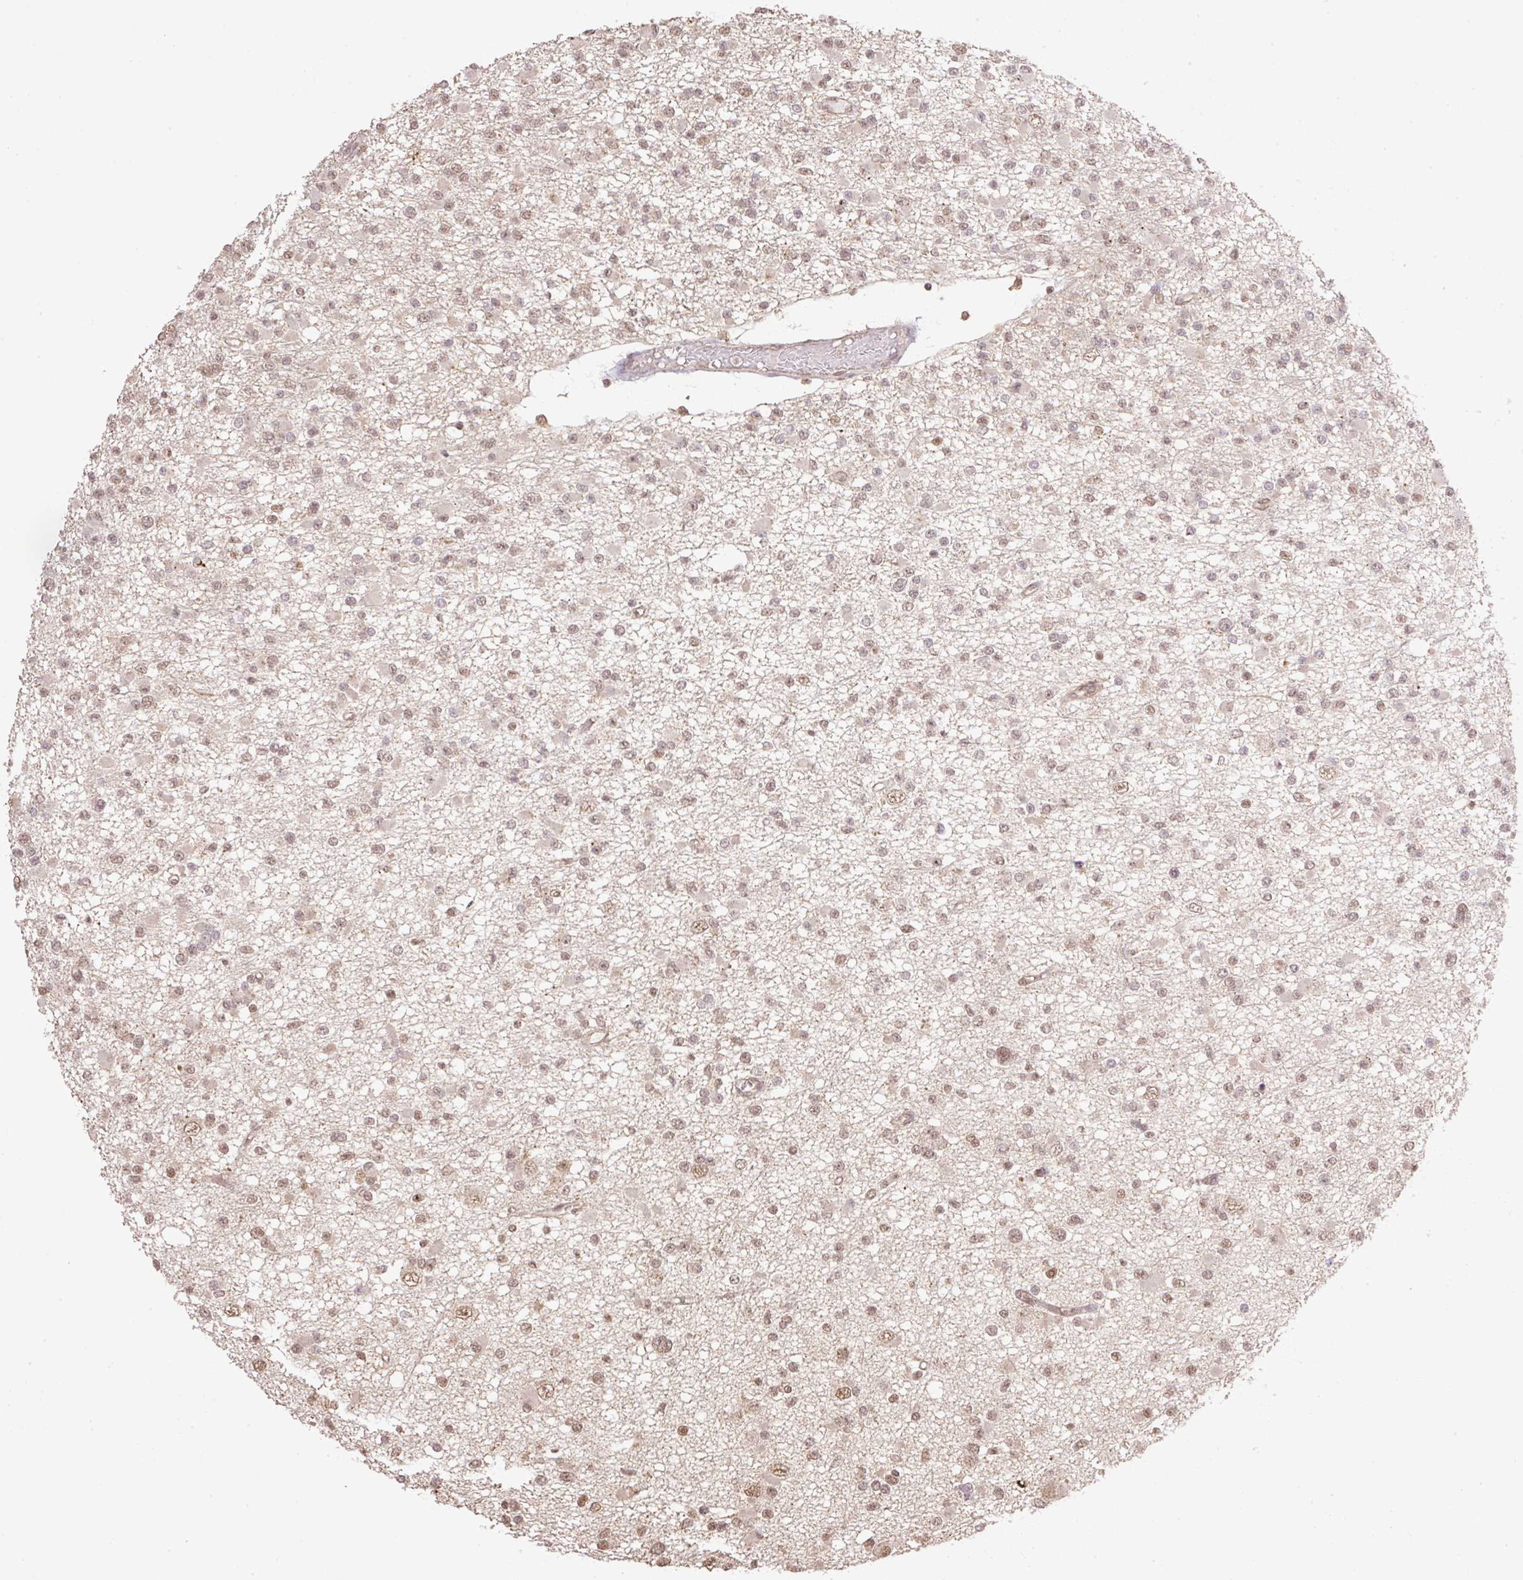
{"staining": {"intensity": "weak", "quantity": ">75%", "location": "nuclear"}, "tissue": "glioma", "cell_type": "Tumor cells", "image_type": "cancer", "snomed": [{"axis": "morphology", "description": "Glioma, malignant, Low grade"}, {"axis": "topography", "description": "Brain"}], "caption": "Immunohistochemical staining of glioma displays low levels of weak nuclear protein positivity in approximately >75% of tumor cells. Using DAB (brown) and hematoxylin (blue) stains, captured at high magnification using brightfield microscopy.", "gene": "VPS25", "patient": {"sex": "female", "age": 22}}